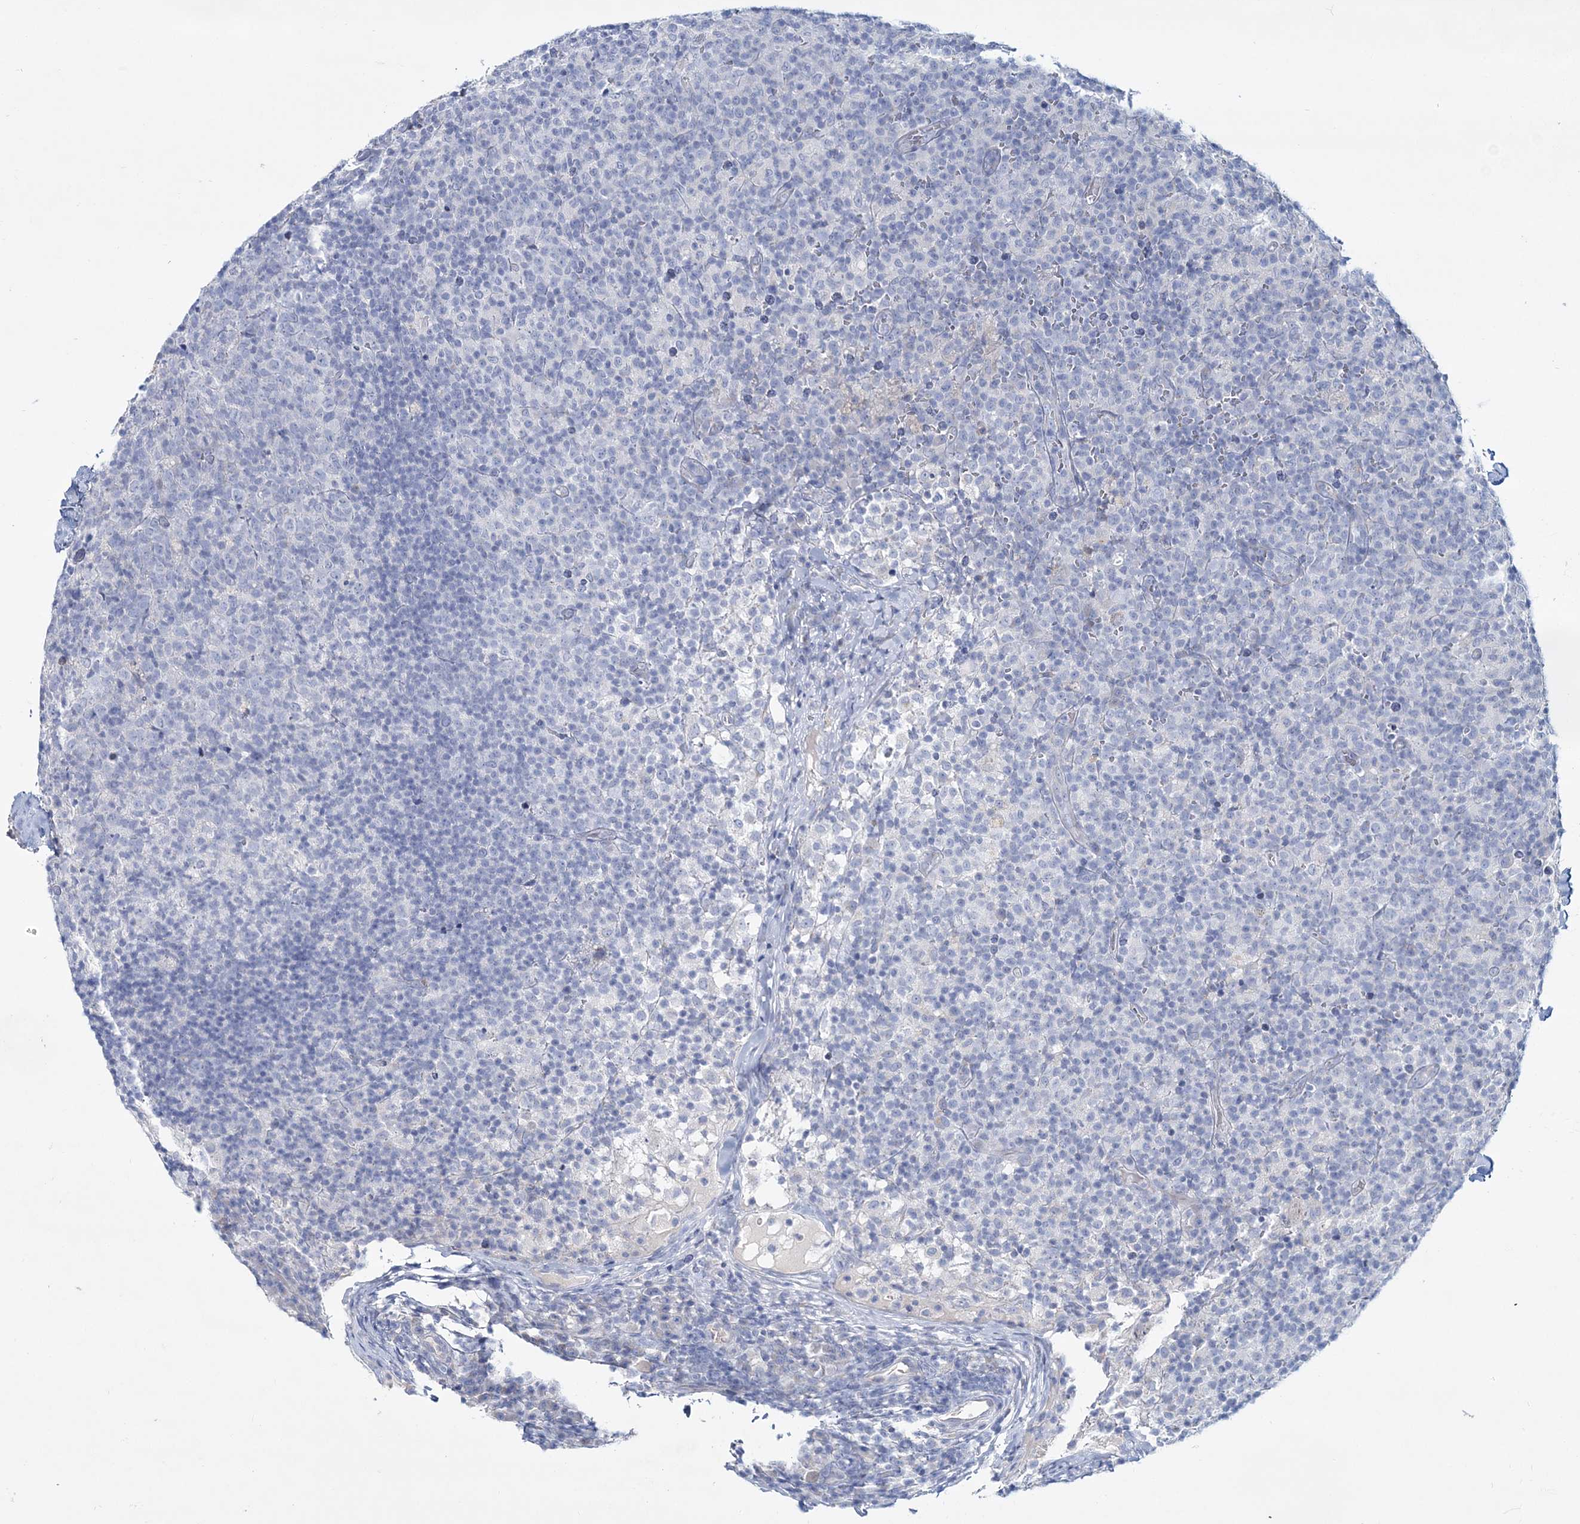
{"staining": {"intensity": "negative", "quantity": "none", "location": "none"}, "tissue": "lymph node", "cell_type": "Germinal center cells", "image_type": "normal", "snomed": [{"axis": "morphology", "description": "Normal tissue, NOS"}, {"axis": "morphology", "description": "Inflammation, NOS"}, {"axis": "topography", "description": "Lymph node"}], "caption": "Lymph node was stained to show a protein in brown. There is no significant positivity in germinal center cells. (DAB immunohistochemistry, high magnification).", "gene": "ADGRL1", "patient": {"sex": "male", "age": 55}}